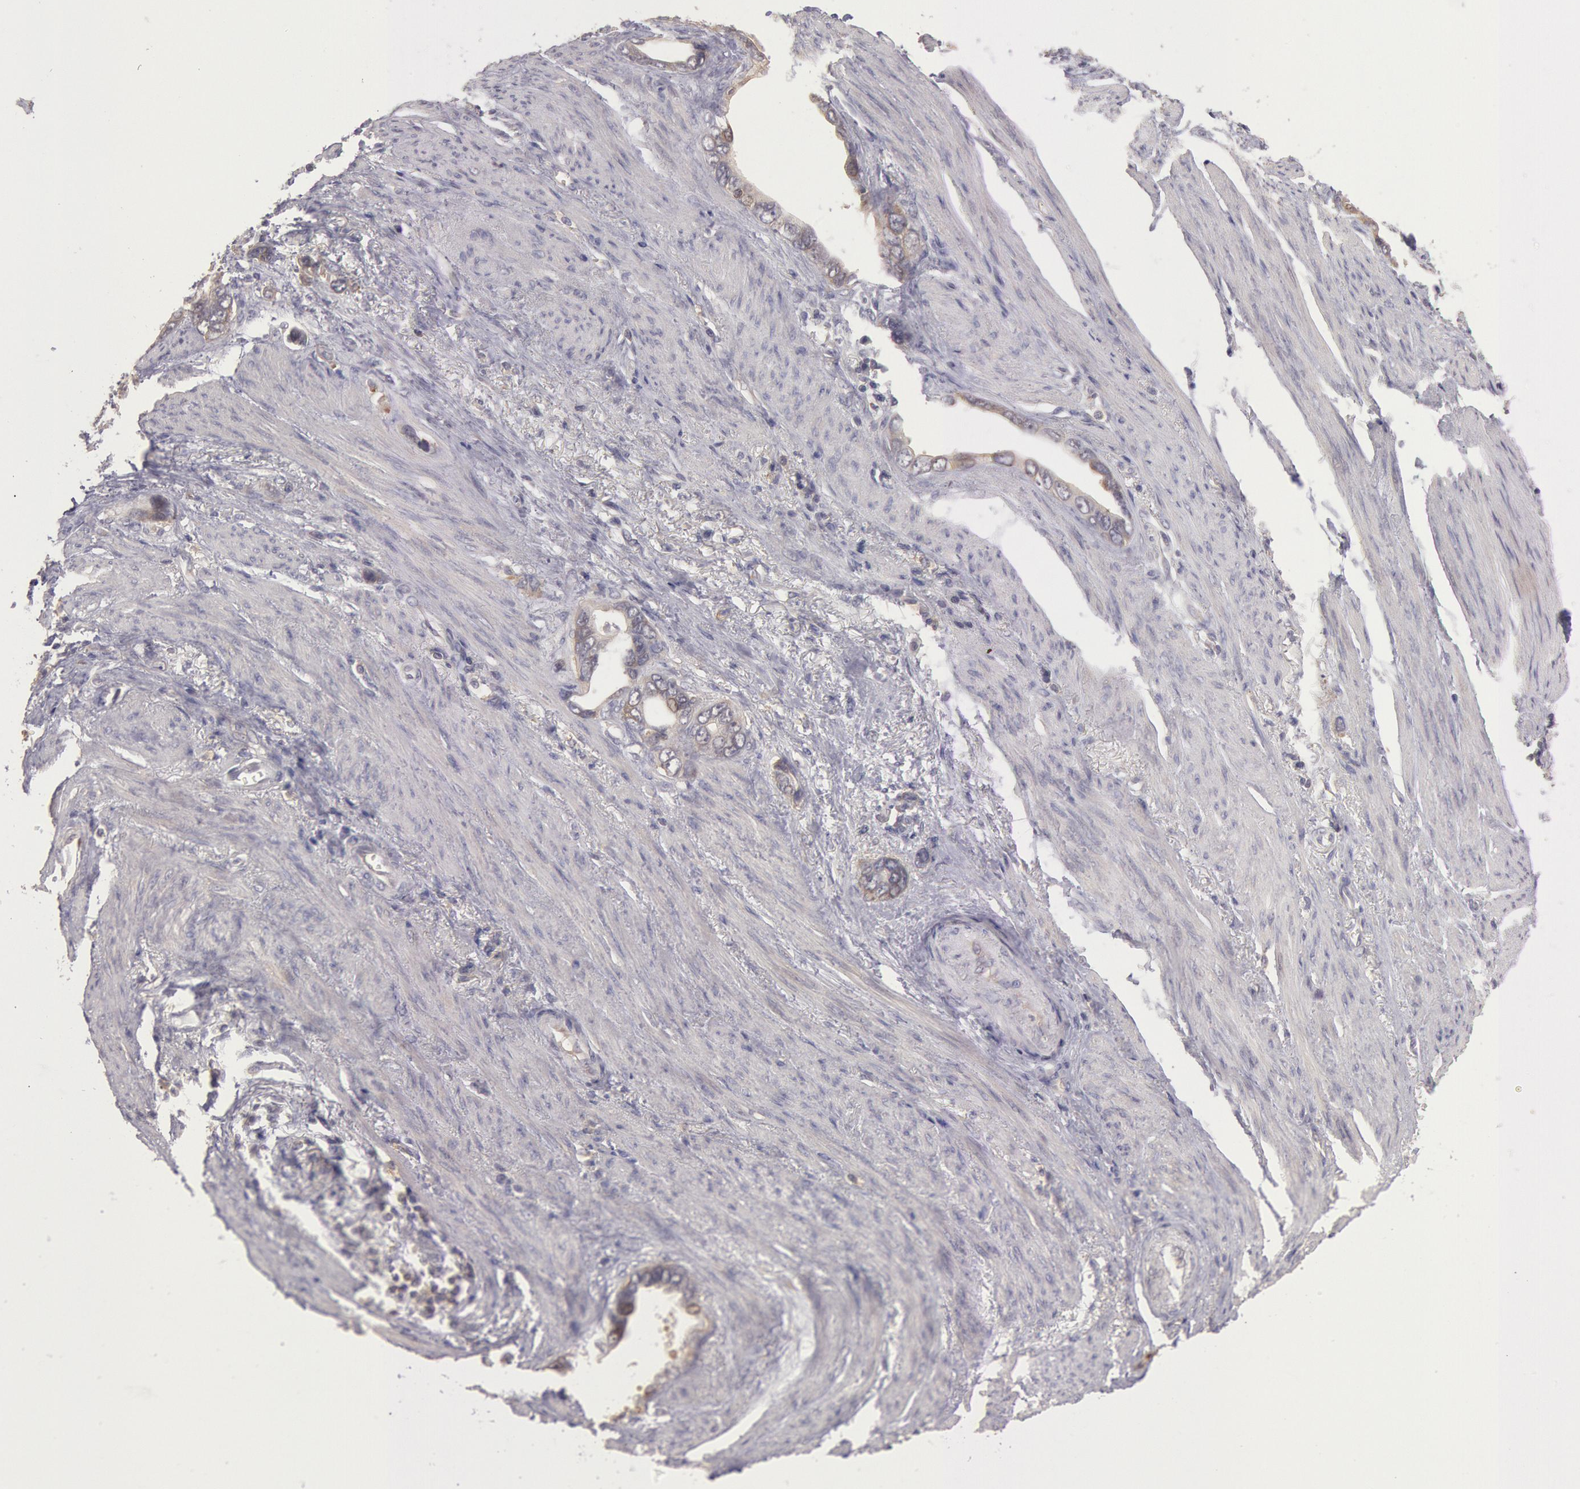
{"staining": {"intensity": "weak", "quantity": "<25%", "location": "cytoplasmic/membranous"}, "tissue": "stomach cancer", "cell_type": "Tumor cells", "image_type": "cancer", "snomed": [{"axis": "morphology", "description": "Adenocarcinoma, NOS"}, {"axis": "topography", "description": "Stomach"}], "caption": "High power microscopy photomicrograph of an immunohistochemistry (IHC) photomicrograph of stomach cancer, revealing no significant staining in tumor cells.", "gene": "NMT2", "patient": {"sex": "male", "age": 78}}